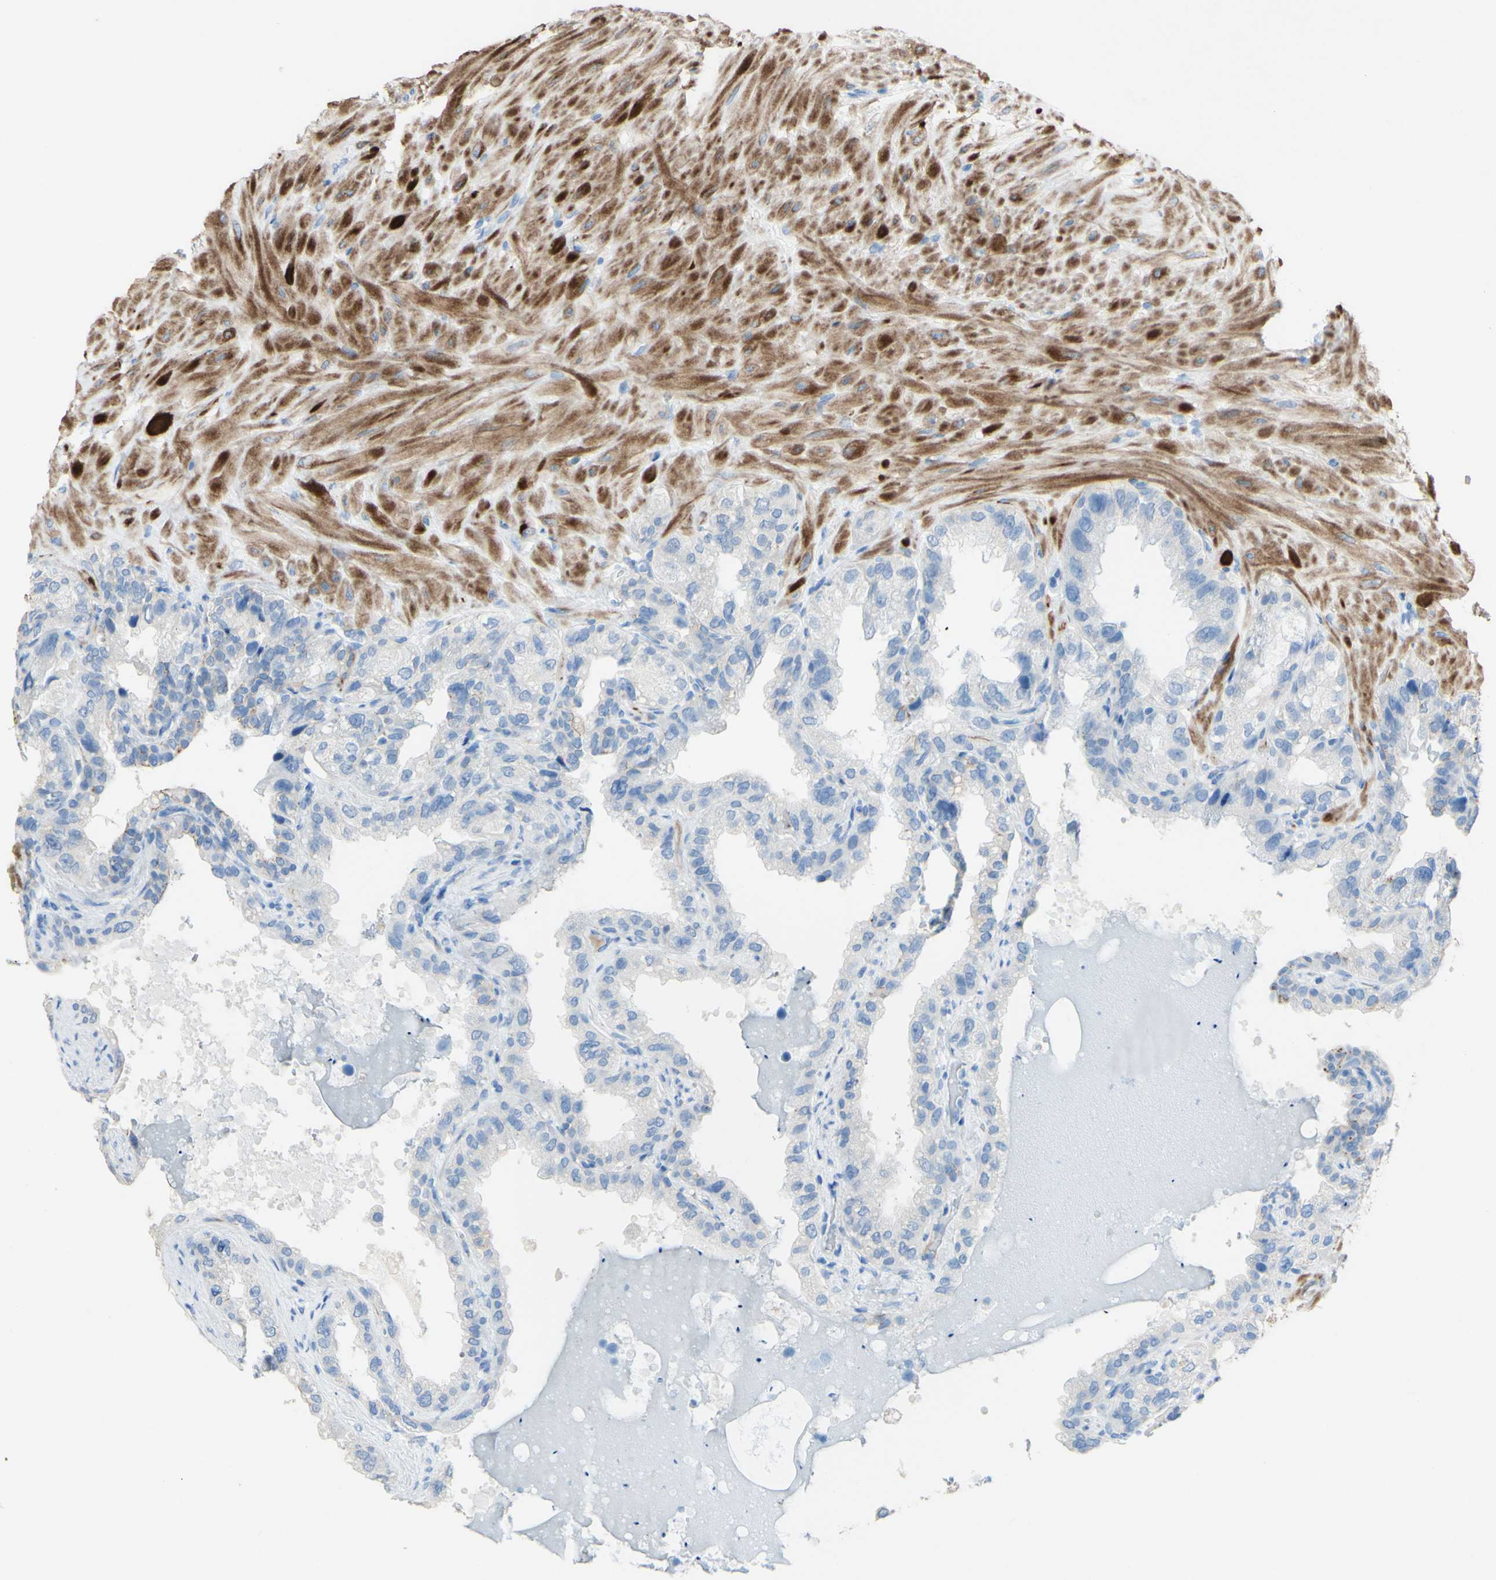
{"staining": {"intensity": "moderate", "quantity": "<25%", "location": "cytoplasmic/membranous"}, "tissue": "seminal vesicle", "cell_type": "Glandular cells", "image_type": "normal", "snomed": [{"axis": "morphology", "description": "Normal tissue, NOS"}, {"axis": "topography", "description": "Seminal veicle"}], "caption": "Moderate cytoplasmic/membranous positivity is appreciated in about <25% of glandular cells in normal seminal vesicle. (DAB IHC, brown staining for protein, blue staining for nuclei).", "gene": "DSC2", "patient": {"sex": "male", "age": 68}}